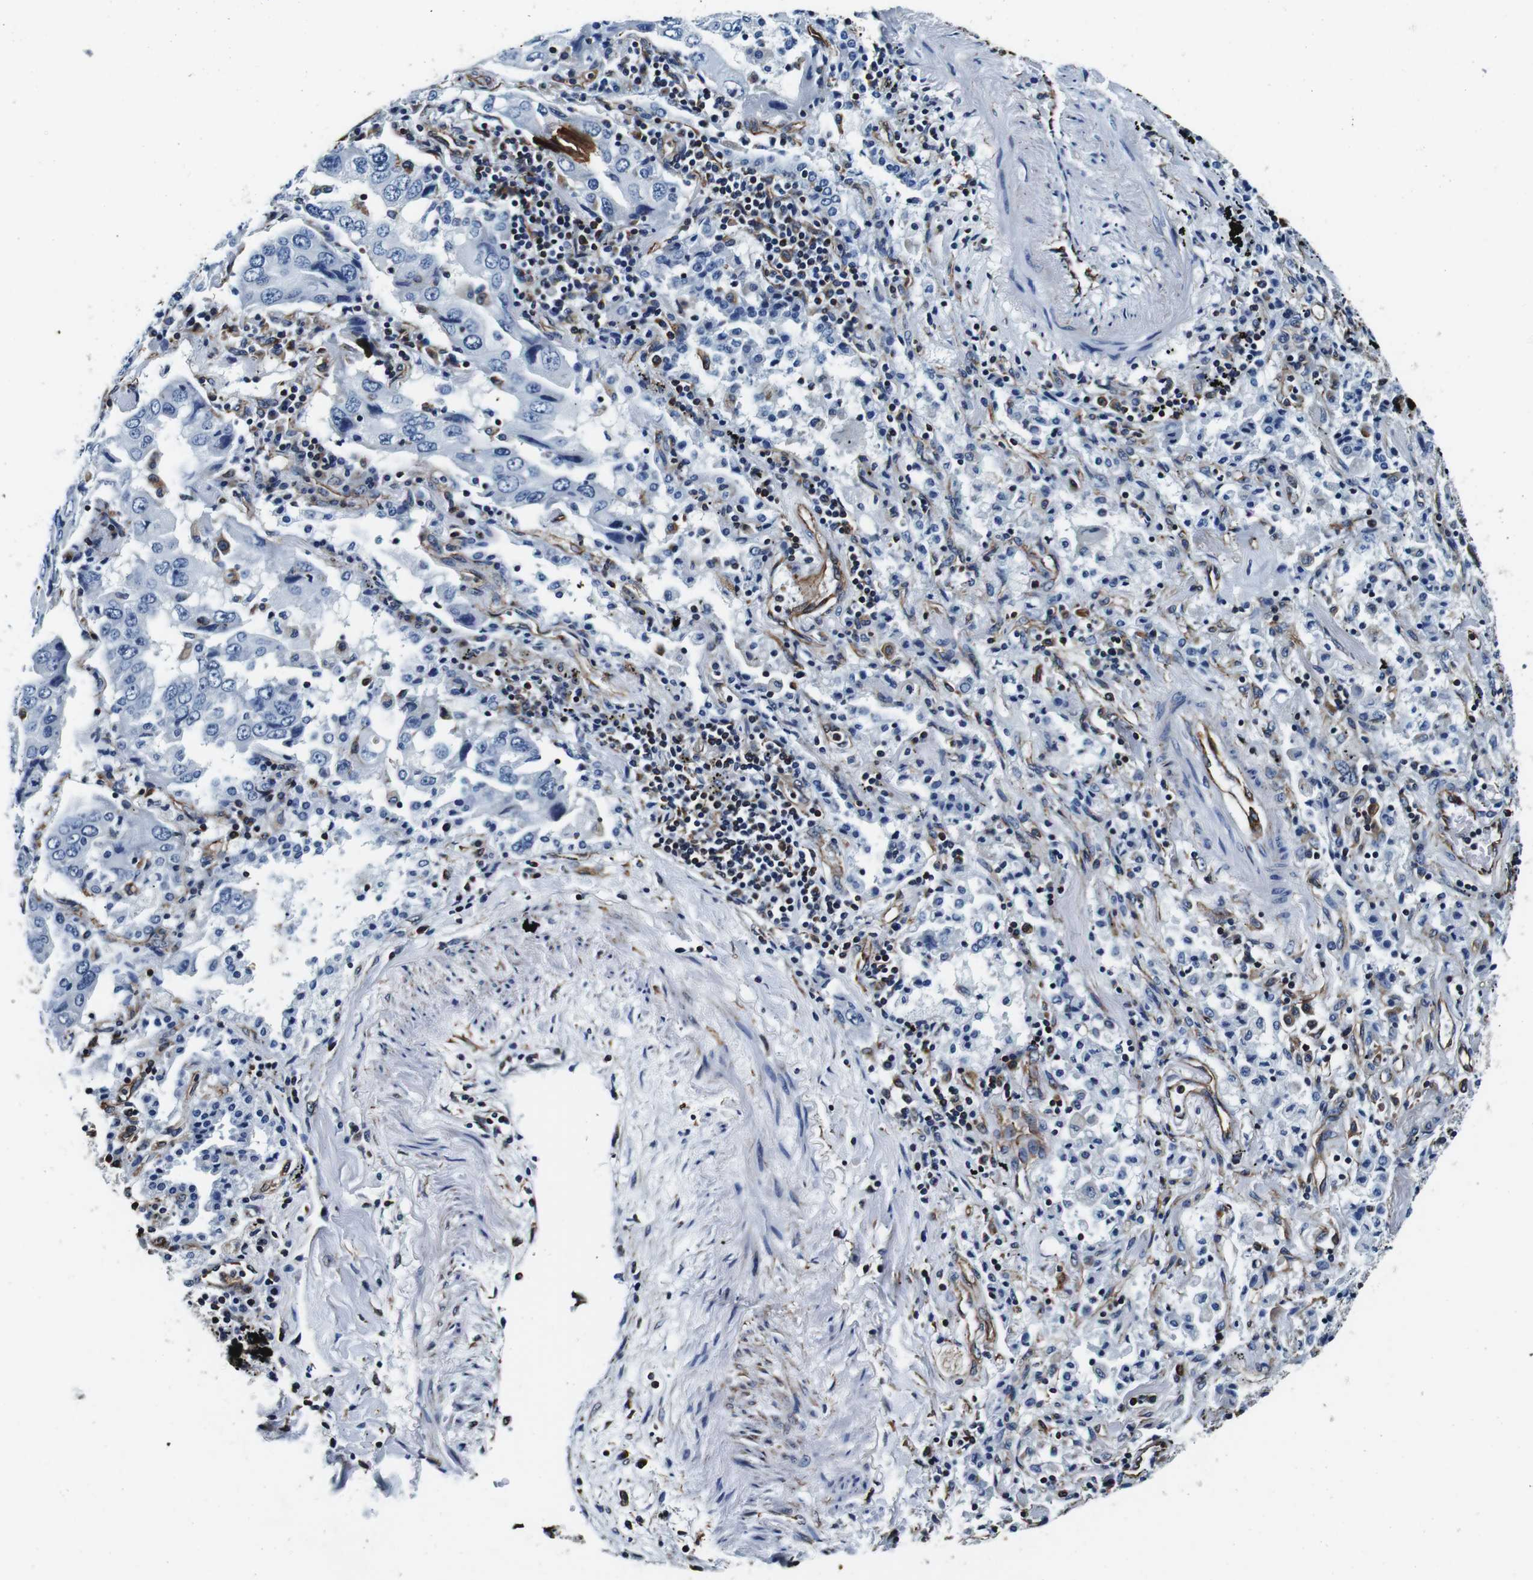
{"staining": {"intensity": "negative", "quantity": "none", "location": "none"}, "tissue": "lung cancer", "cell_type": "Tumor cells", "image_type": "cancer", "snomed": [{"axis": "morphology", "description": "Adenocarcinoma, NOS"}, {"axis": "topography", "description": "Lung"}], "caption": "An immunohistochemistry (IHC) image of adenocarcinoma (lung) is shown. There is no staining in tumor cells of adenocarcinoma (lung).", "gene": "GJE1", "patient": {"sex": "female", "age": 65}}